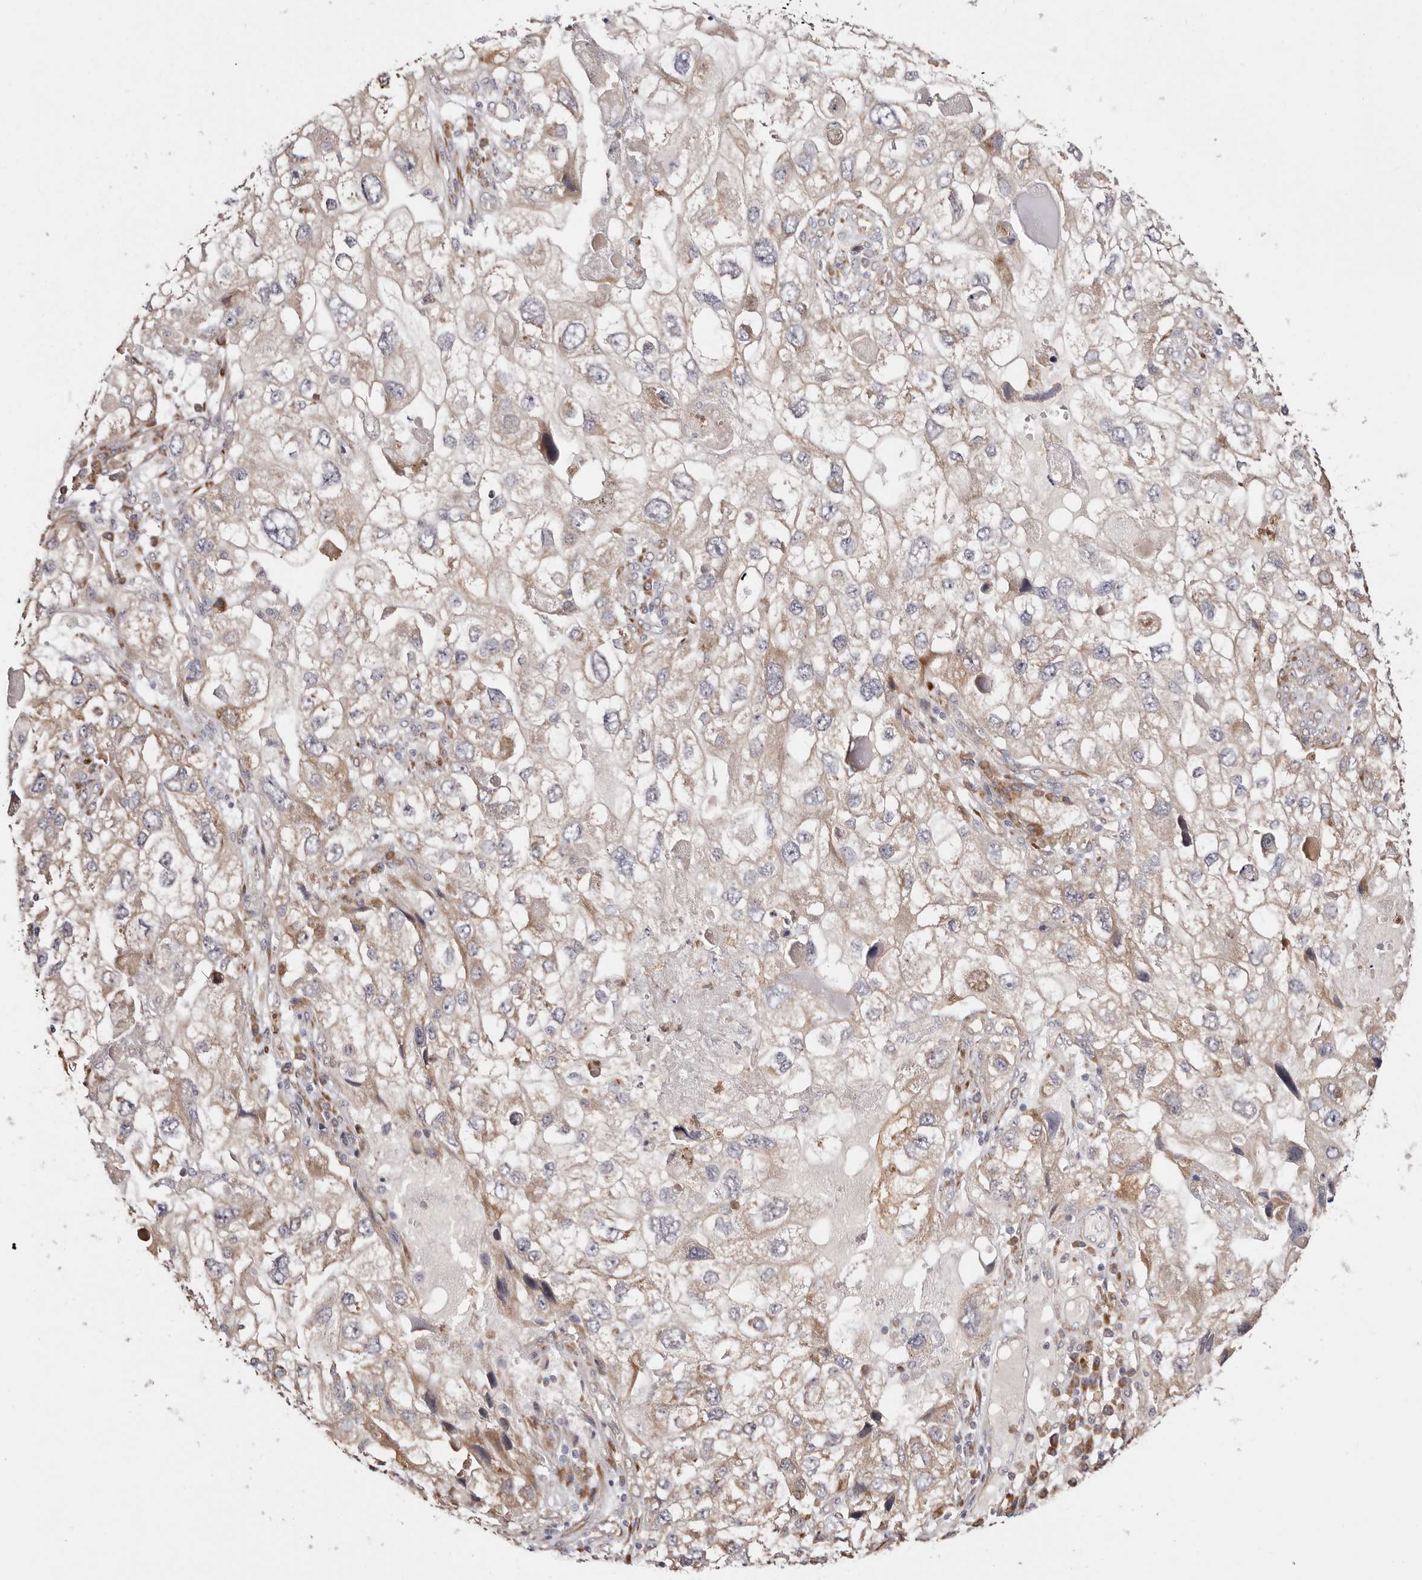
{"staining": {"intensity": "weak", "quantity": ">75%", "location": "cytoplasmic/membranous"}, "tissue": "endometrial cancer", "cell_type": "Tumor cells", "image_type": "cancer", "snomed": [{"axis": "morphology", "description": "Adenocarcinoma, NOS"}, {"axis": "topography", "description": "Endometrium"}], "caption": "A brown stain labels weak cytoplasmic/membranous expression of a protein in human endometrial adenocarcinoma tumor cells.", "gene": "BCL2L15", "patient": {"sex": "female", "age": 49}}